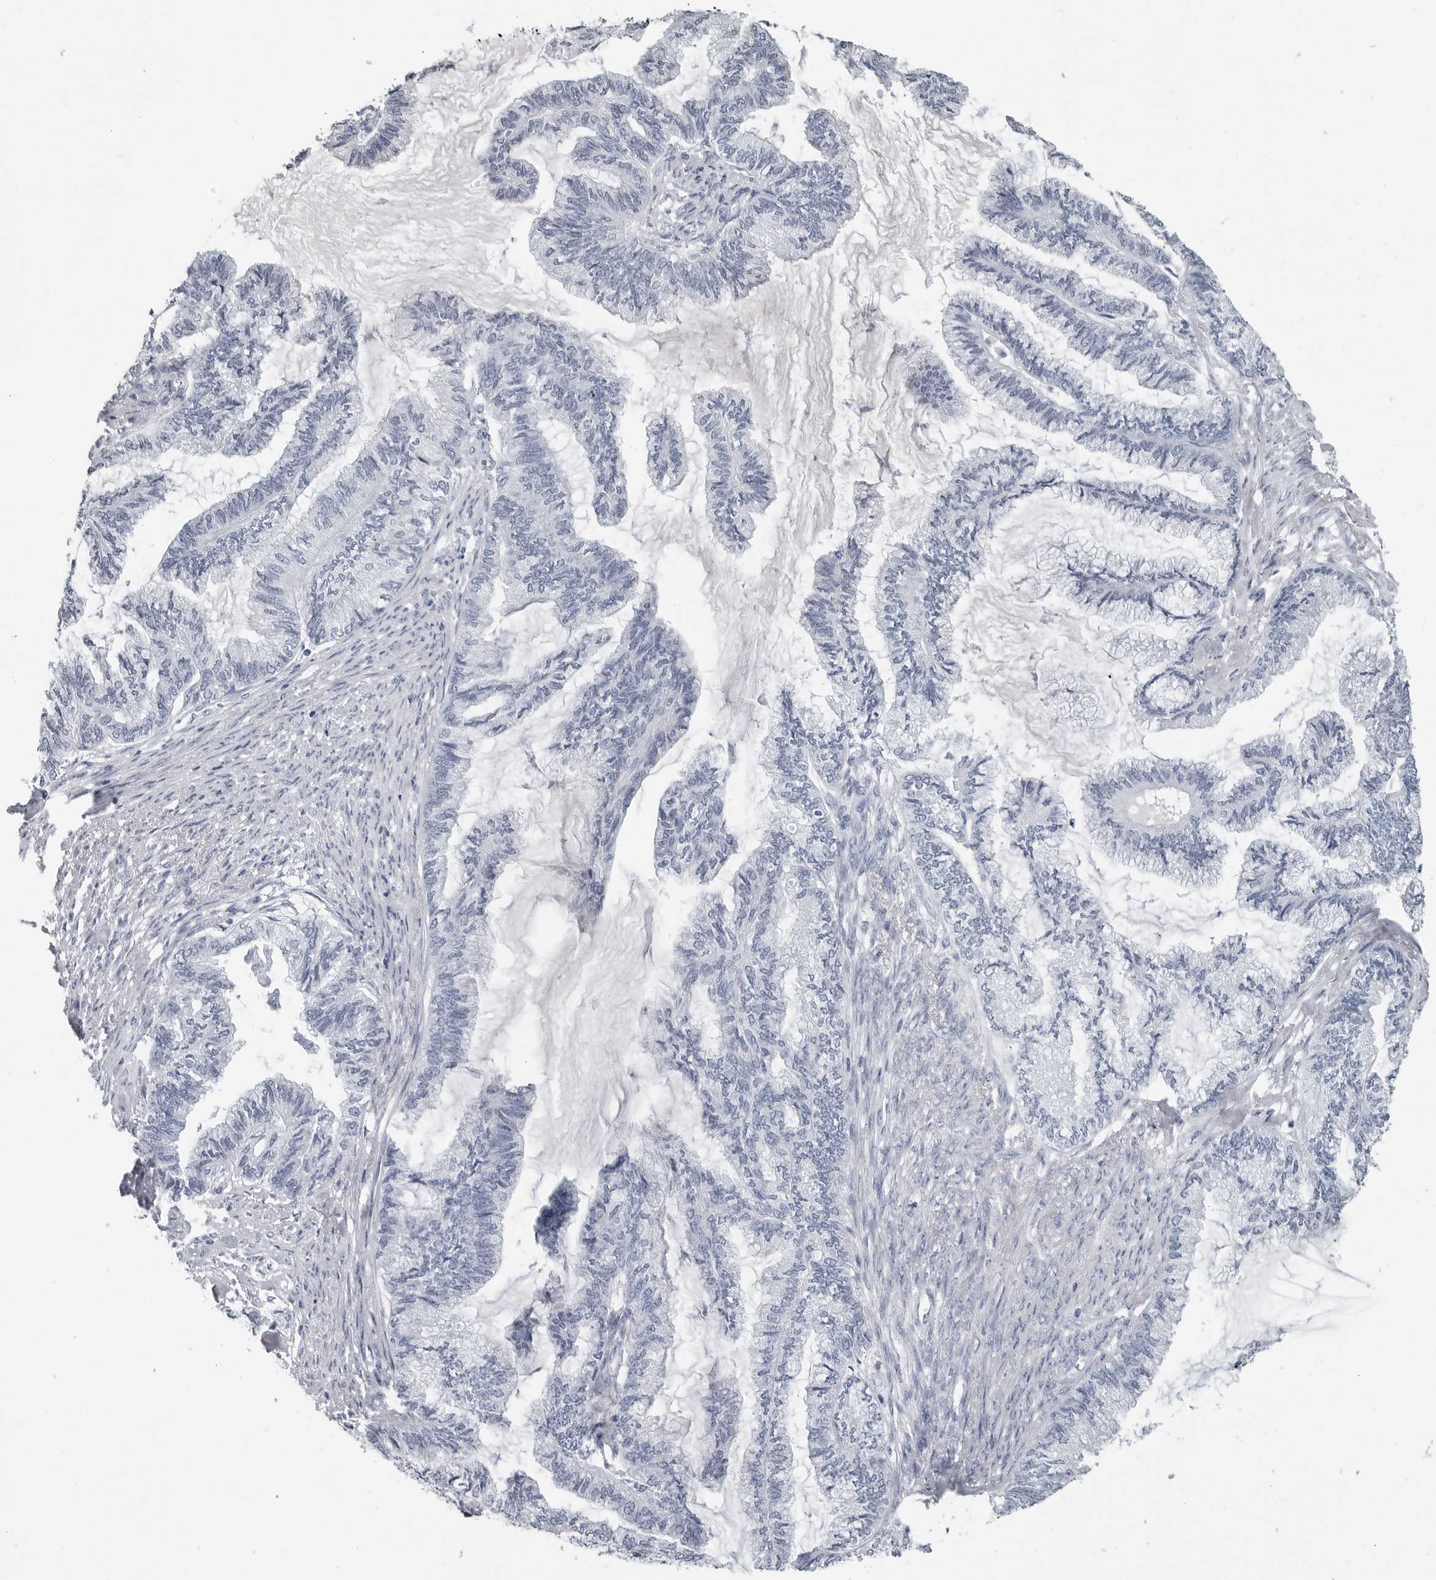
{"staining": {"intensity": "negative", "quantity": "none", "location": "none"}, "tissue": "endometrial cancer", "cell_type": "Tumor cells", "image_type": "cancer", "snomed": [{"axis": "morphology", "description": "Adenocarcinoma, NOS"}, {"axis": "topography", "description": "Endometrium"}], "caption": "Tumor cells are negative for protein expression in human endometrial cancer.", "gene": "AMPD1", "patient": {"sex": "female", "age": 86}}